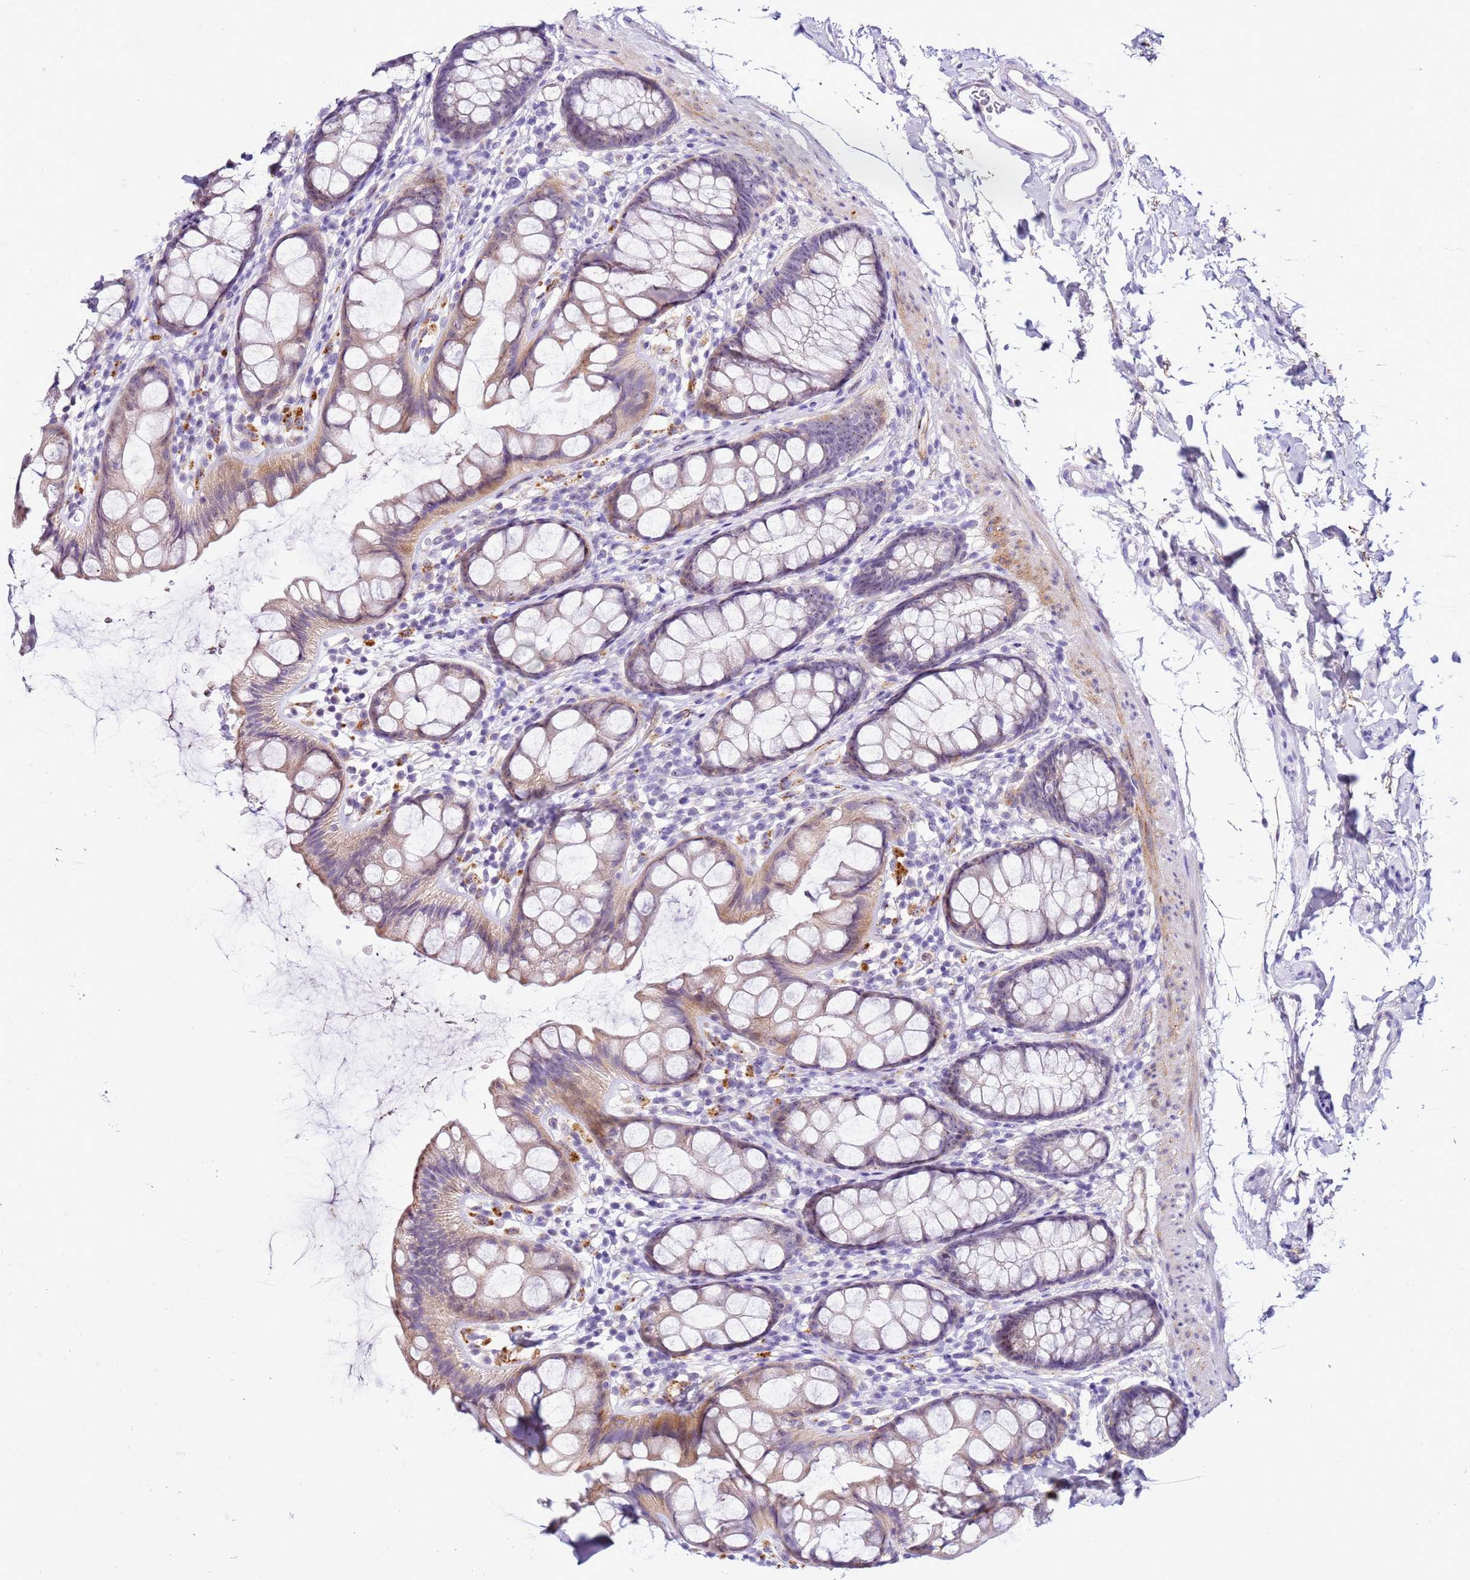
{"staining": {"intensity": "weak", "quantity": "25%-75%", "location": "cytoplasmic/membranous"}, "tissue": "rectum", "cell_type": "Glandular cells", "image_type": "normal", "snomed": [{"axis": "morphology", "description": "Normal tissue, NOS"}, {"axis": "topography", "description": "Rectum"}], "caption": "Immunohistochemical staining of unremarkable rectum shows 25%-75% levels of weak cytoplasmic/membranous protein expression in approximately 25%-75% of glandular cells. The protein of interest is stained brown, and the nuclei are stained in blue (DAB (3,3'-diaminobenzidine) IHC with brightfield microscopy, high magnification).", "gene": "HGD", "patient": {"sex": "female", "age": 65}}